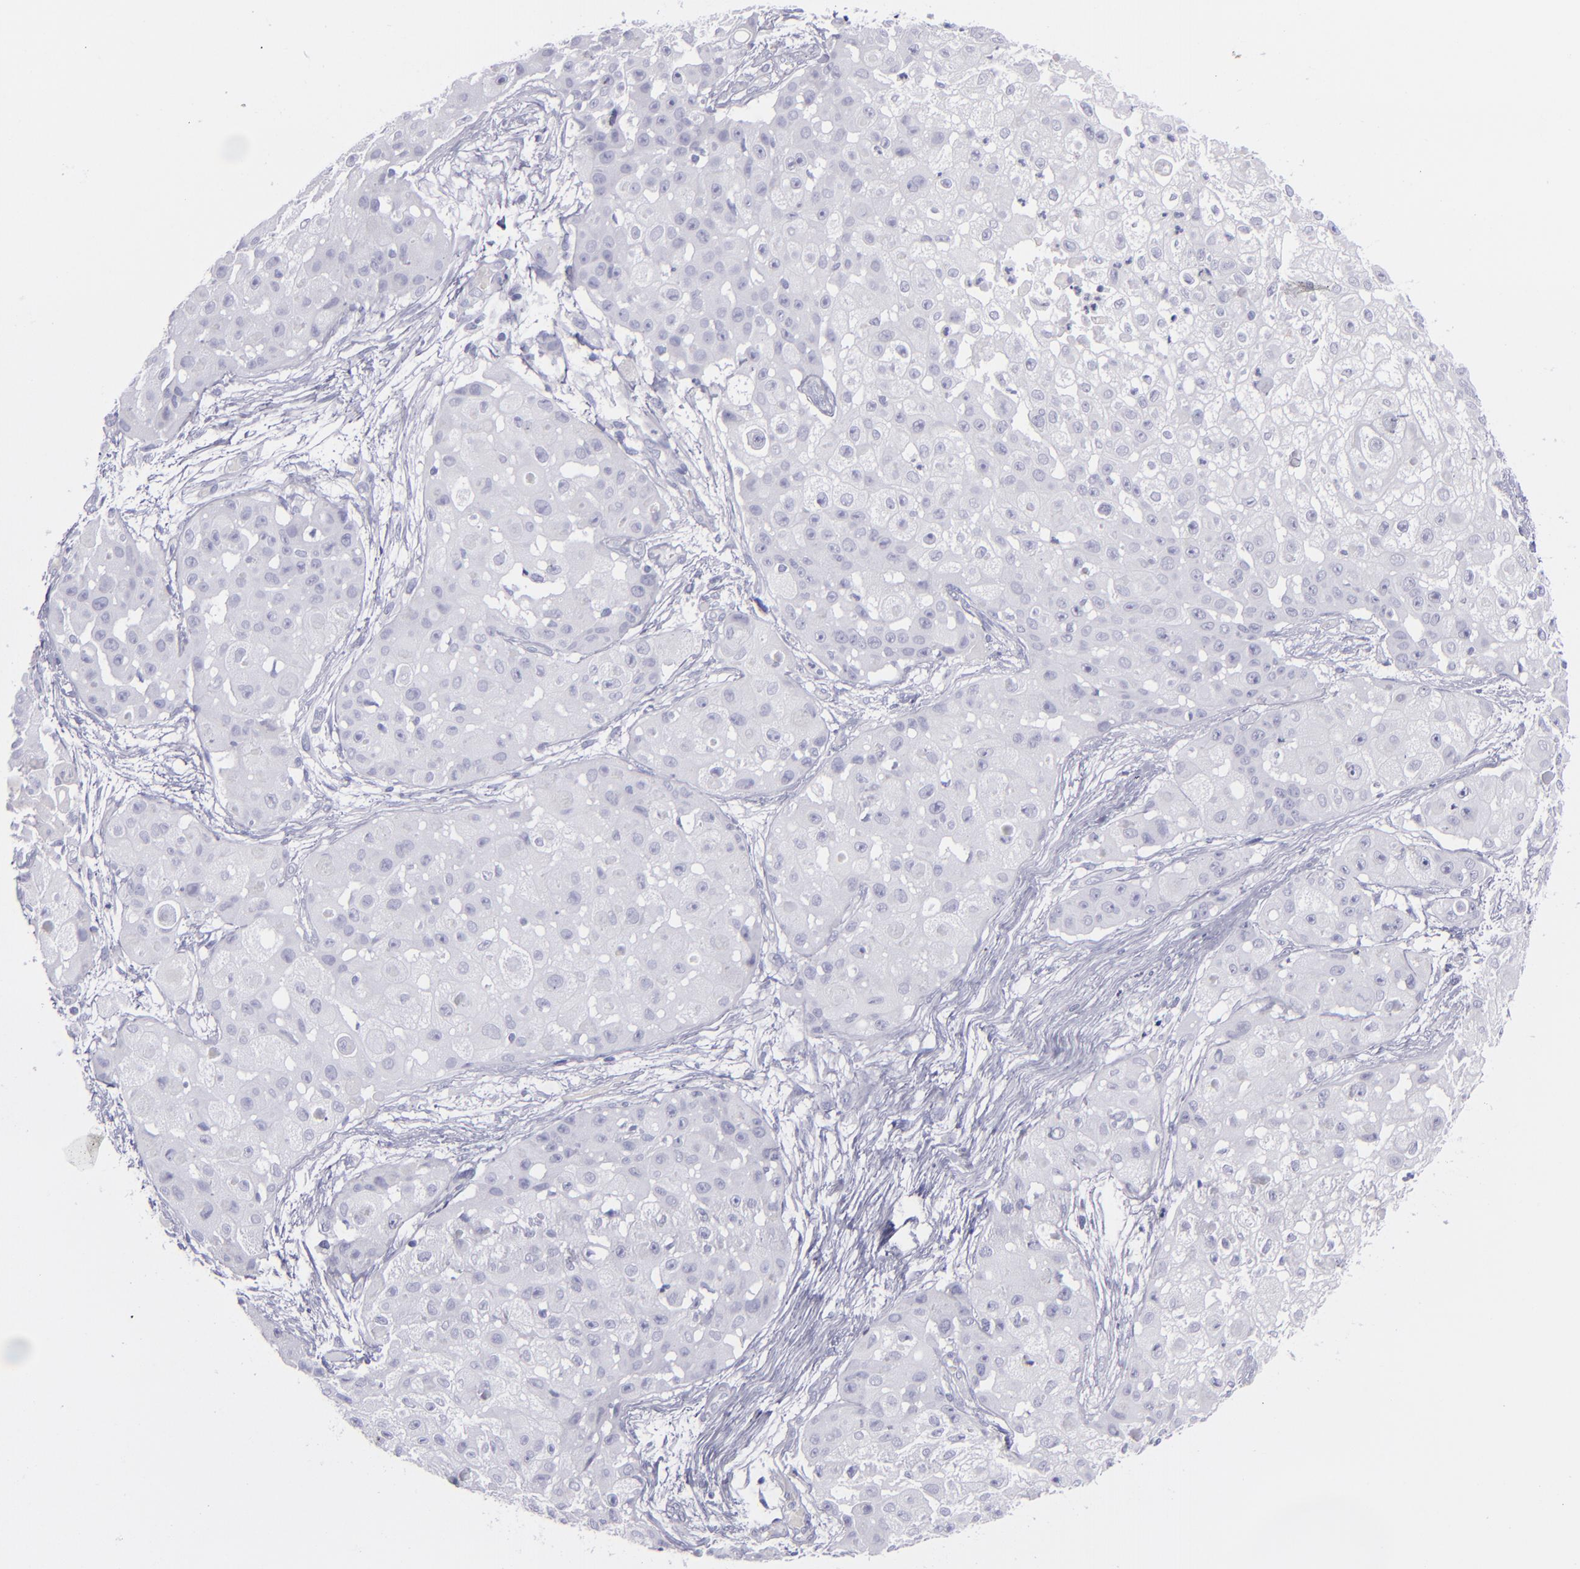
{"staining": {"intensity": "negative", "quantity": "none", "location": "none"}, "tissue": "skin cancer", "cell_type": "Tumor cells", "image_type": "cancer", "snomed": [{"axis": "morphology", "description": "Squamous cell carcinoma, NOS"}, {"axis": "topography", "description": "Skin"}], "caption": "Immunohistochemistry photomicrograph of neoplastic tissue: human skin cancer (squamous cell carcinoma) stained with DAB exhibits no significant protein expression in tumor cells.", "gene": "CD22", "patient": {"sex": "female", "age": 57}}